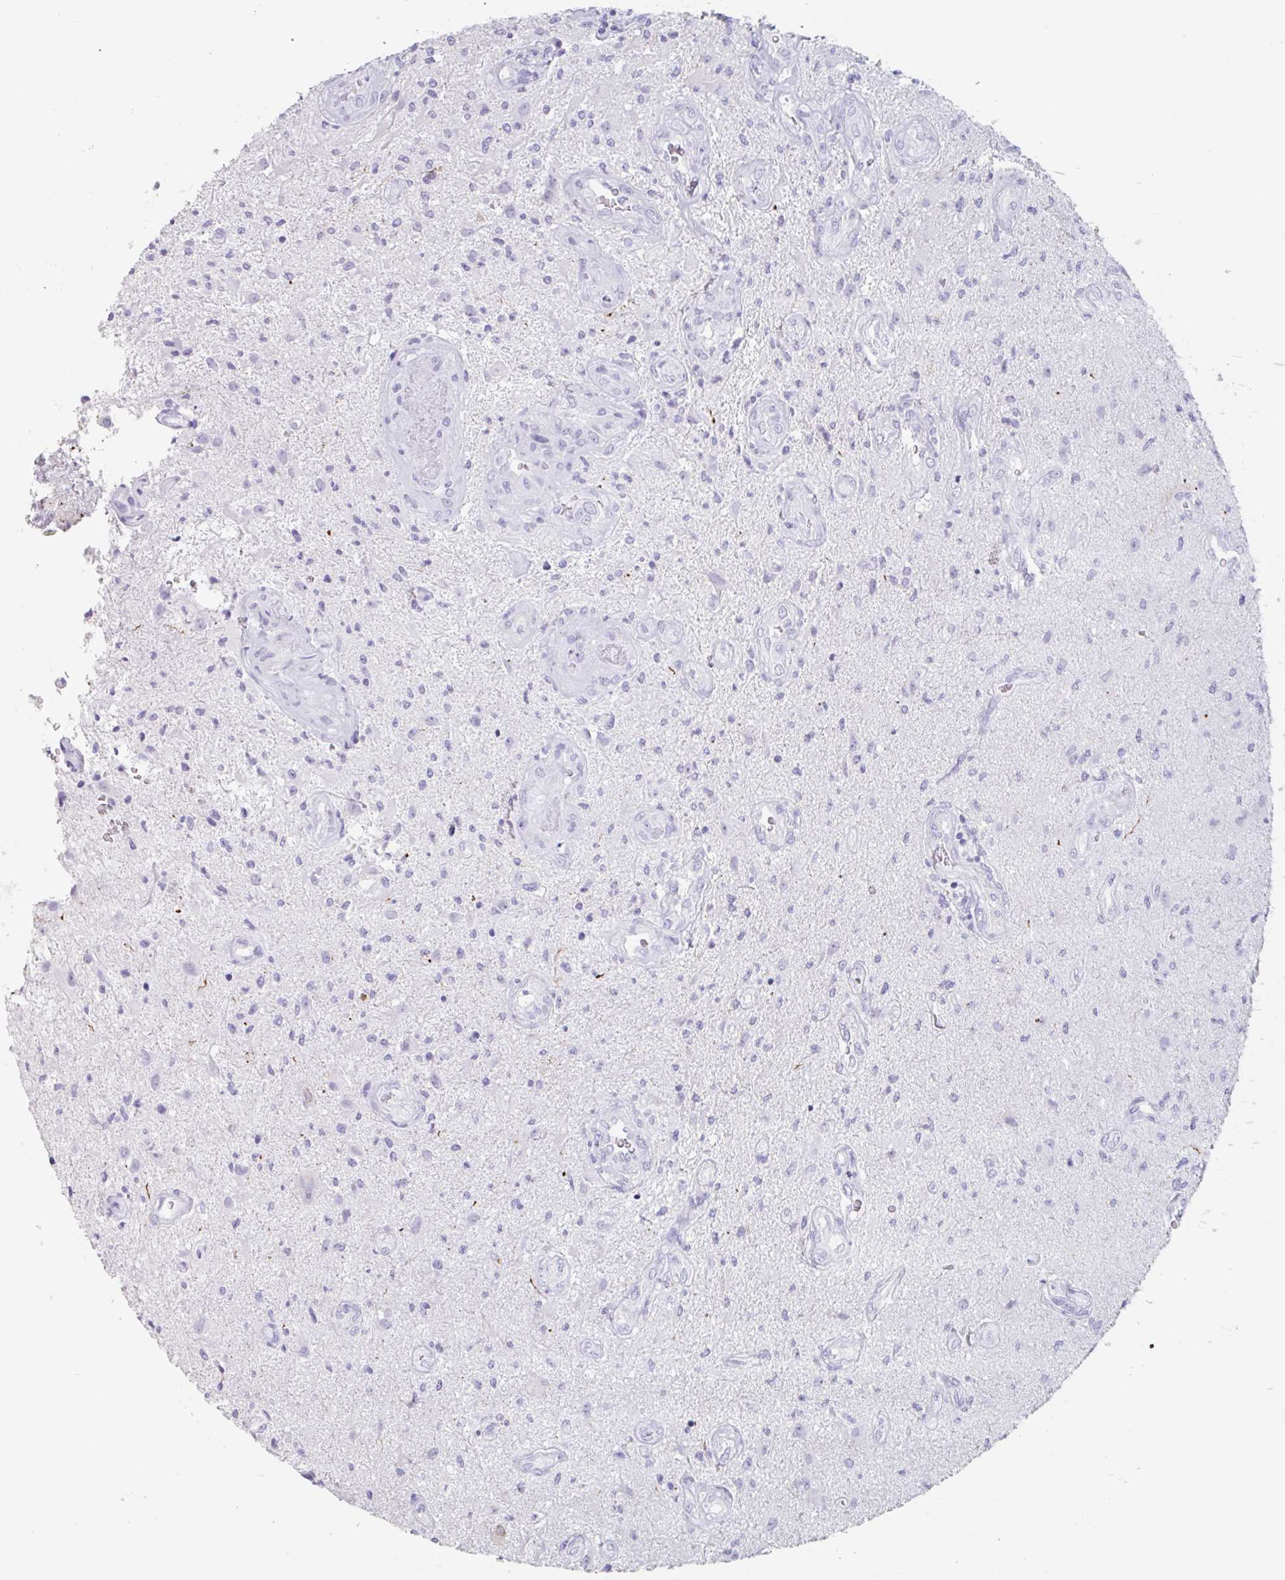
{"staining": {"intensity": "negative", "quantity": "none", "location": "none"}, "tissue": "glioma", "cell_type": "Tumor cells", "image_type": "cancer", "snomed": [{"axis": "morphology", "description": "Glioma, malignant, High grade"}, {"axis": "topography", "description": "Brain"}], "caption": "This is an immunohistochemistry histopathology image of human malignant high-grade glioma. There is no staining in tumor cells.", "gene": "EMC4", "patient": {"sex": "male", "age": 67}}